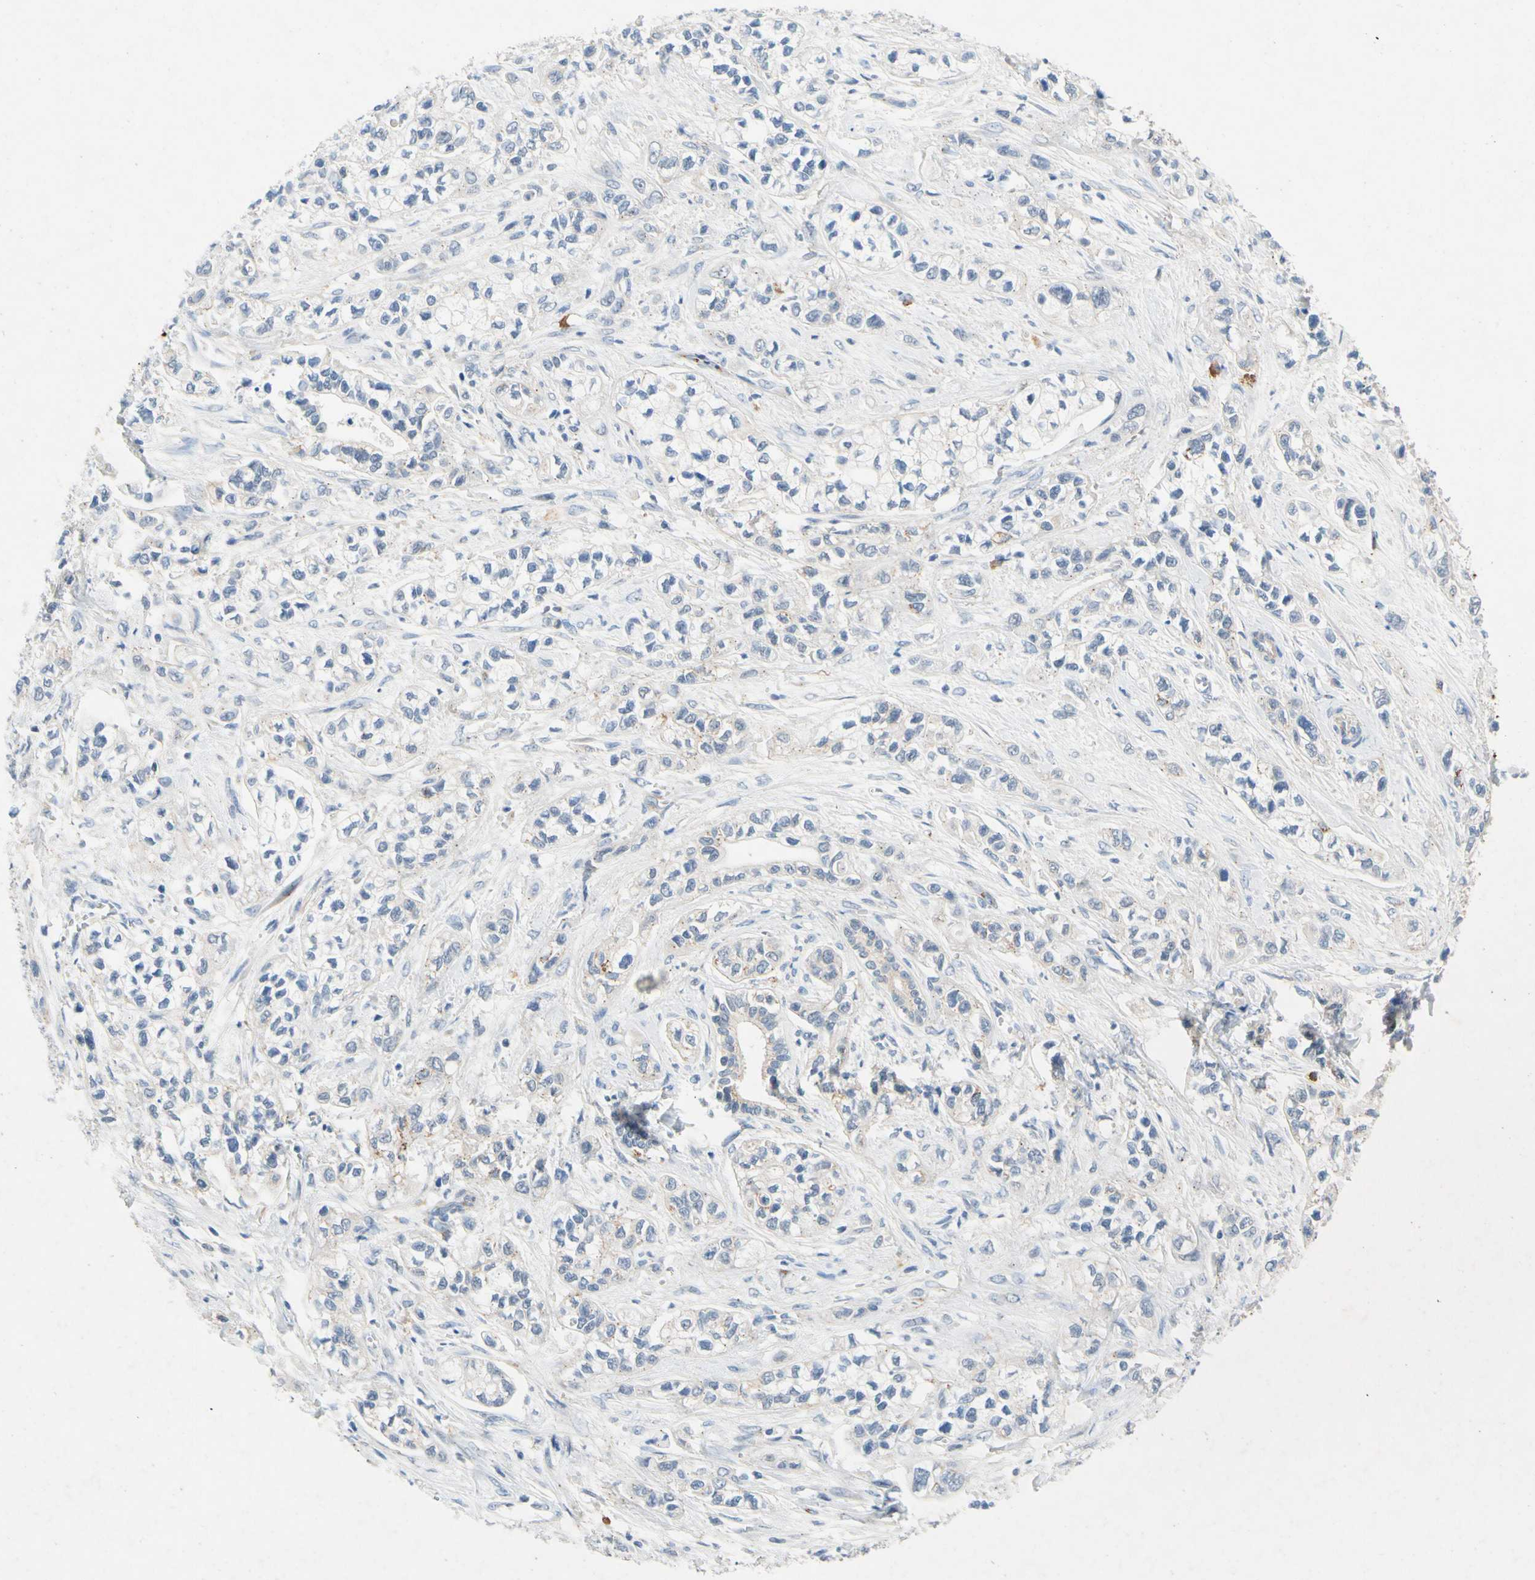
{"staining": {"intensity": "negative", "quantity": "none", "location": "none"}, "tissue": "pancreatic cancer", "cell_type": "Tumor cells", "image_type": "cancer", "snomed": [{"axis": "morphology", "description": "Adenocarcinoma, NOS"}, {"axis": "topography", "description": "Pancreas"}], "caption": "Immunohistochemical staining of adenocarcinoma (pancreatic) shows no significant positivity in tumor cells. Brightfield microscopy of IHC stained with DAB (3,3'-diaminobenzidine) (brown) and hematoxylin (blue), captured at high magnification.", "gene": "GASK1B", "patient": {"sex": "male", "age": 74}}